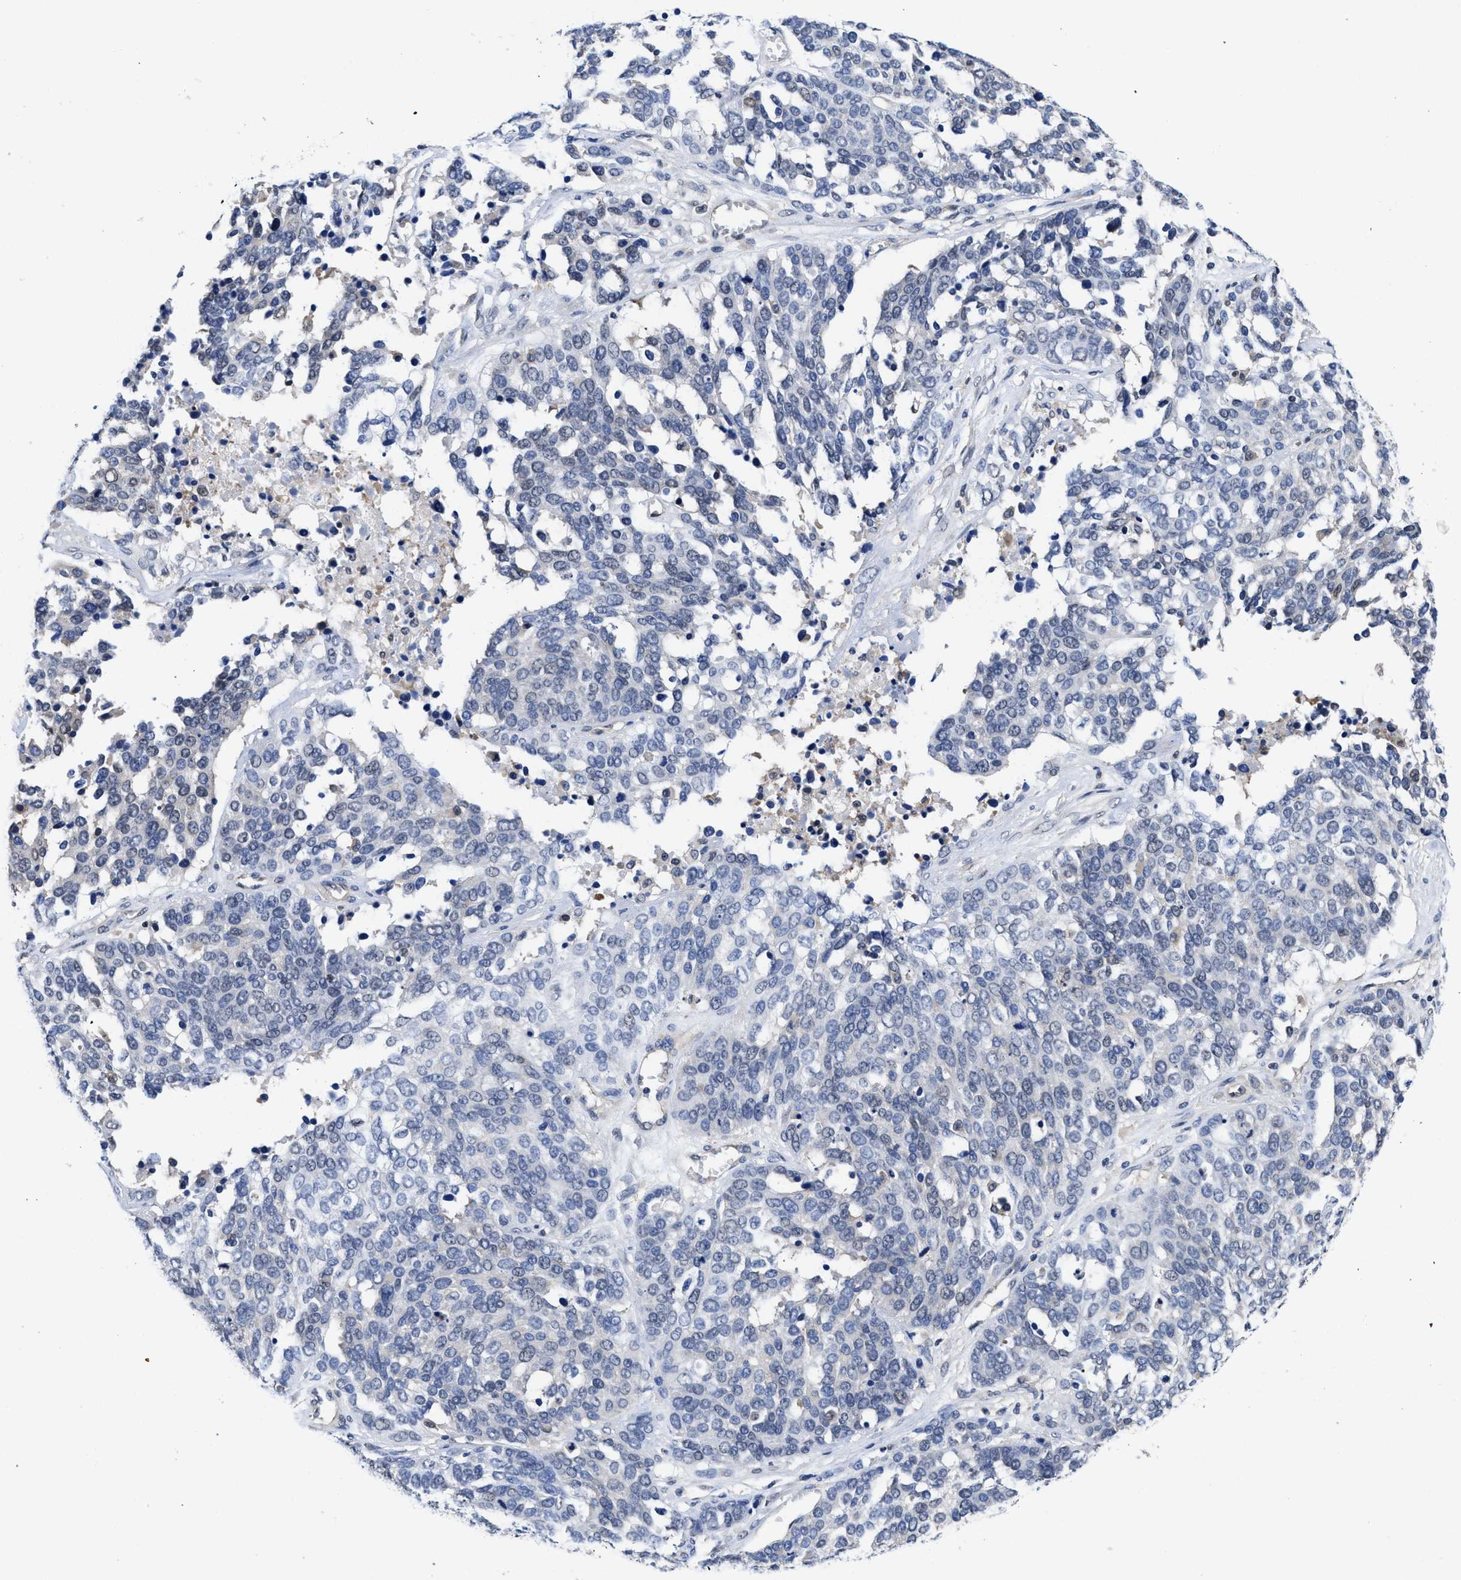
{"staining": {"intensity": "negative", "quantity": "none", "location": "none"}, "tissue": "ovarian cancer", "cell_type": "Tumor cells", "image_type": "cancer", "snomed": [{"axis": "morphology", "description": "Cystadenocarcinoma, serous, NOS"}, {"axis": "topography", "description": "Ovary"}], "caption": "IHC image of ovarian cancer (serous cystadenocarcinoma) stained for a protein (brown), which shows no expression in tumor cells.", "gene": "ACLY", "patient": {"sex": "female", "age": 44}}